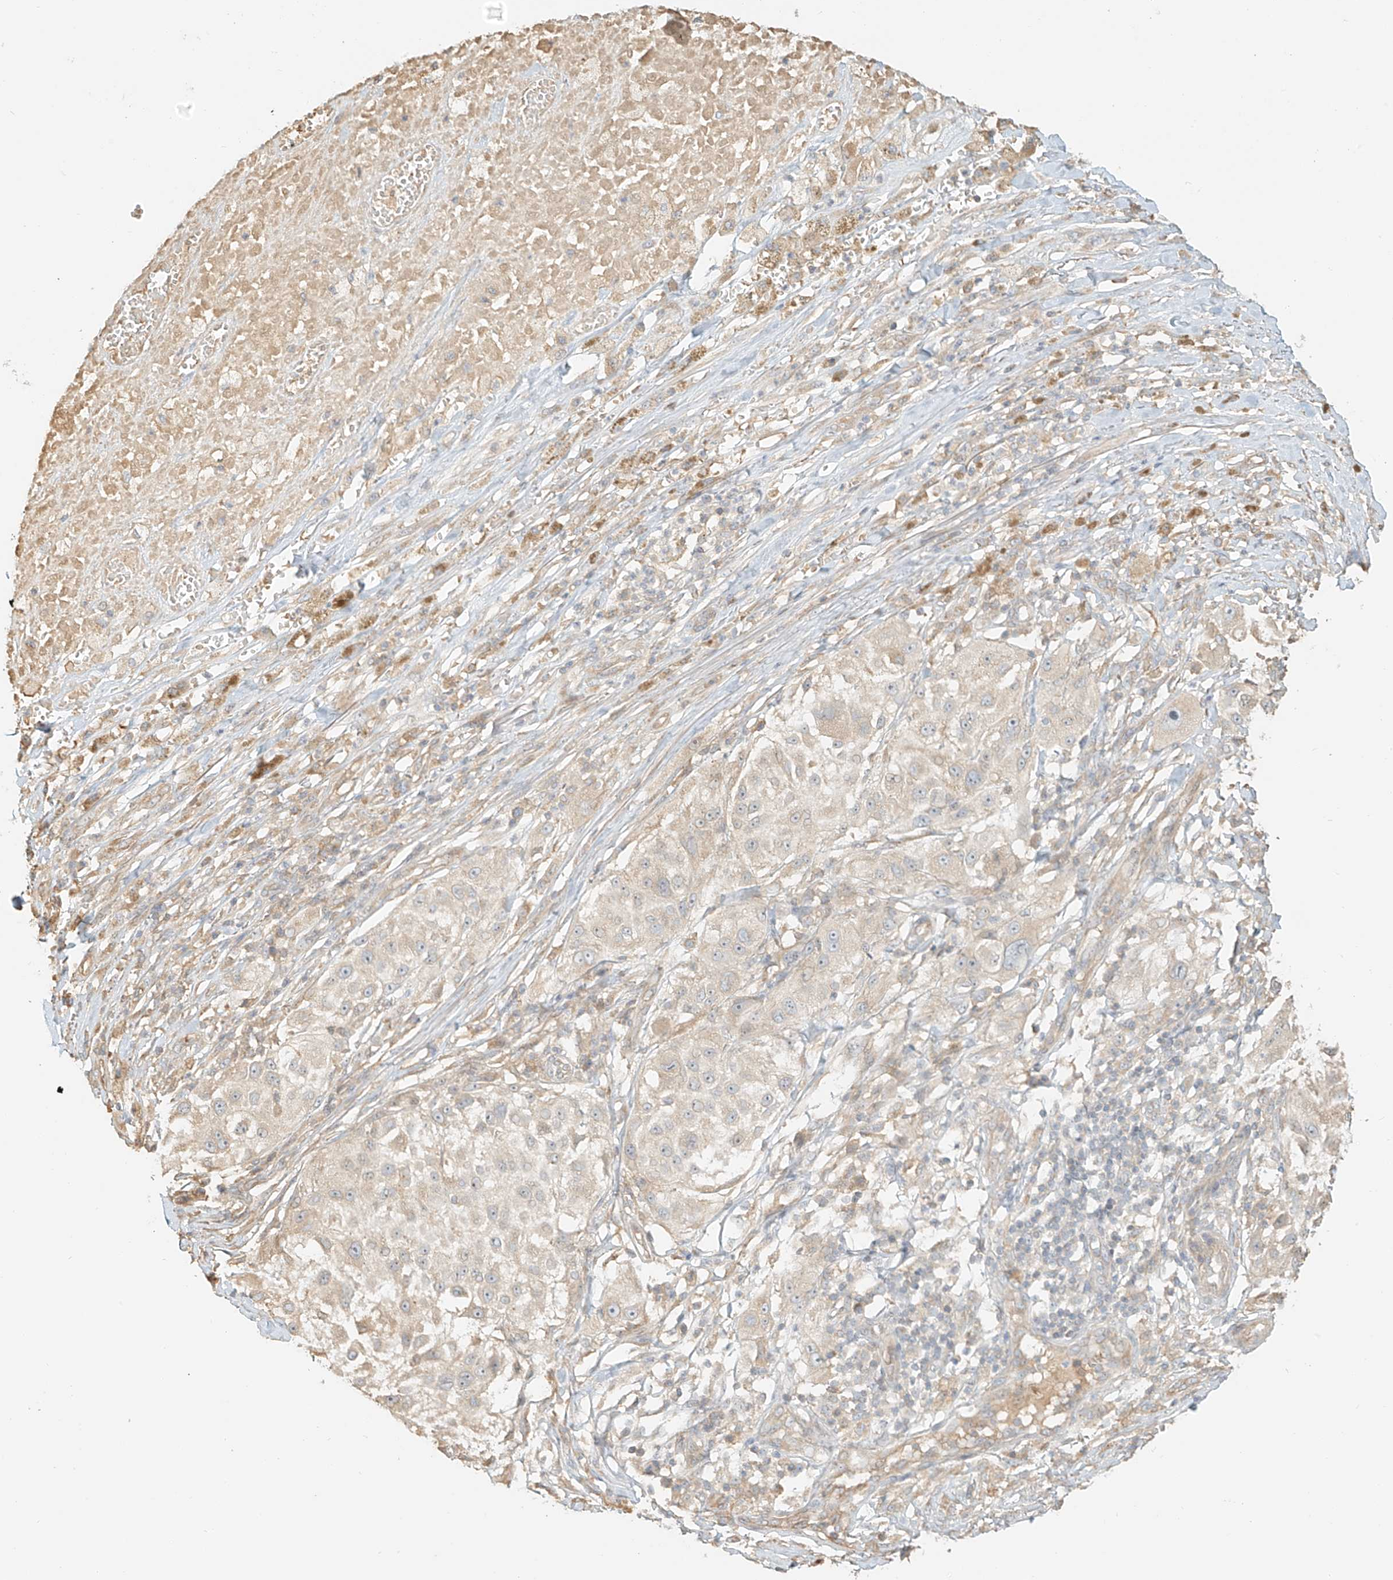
{"staining": {"intensity": "negative", "quantity": "none", "location": "none"}, "tissue": "melanoma", "cell_type": "Tumor cells", "image_type": "cancer", "snomed": [{"axis": "morphology", "description": "Necrosis, NOS"}, {"axis": "morphology", "description": "Malignant melanoma, NOS"}, {"axis": "topography", "description": "Skin"}], "caption": "The immunohistochemistry (IHC) histopathology image has no significant expression in tumor cells of malignant melanoma tissue.", "gene": "UPK1B", "patient": {"sex": "female", "age": 87}}